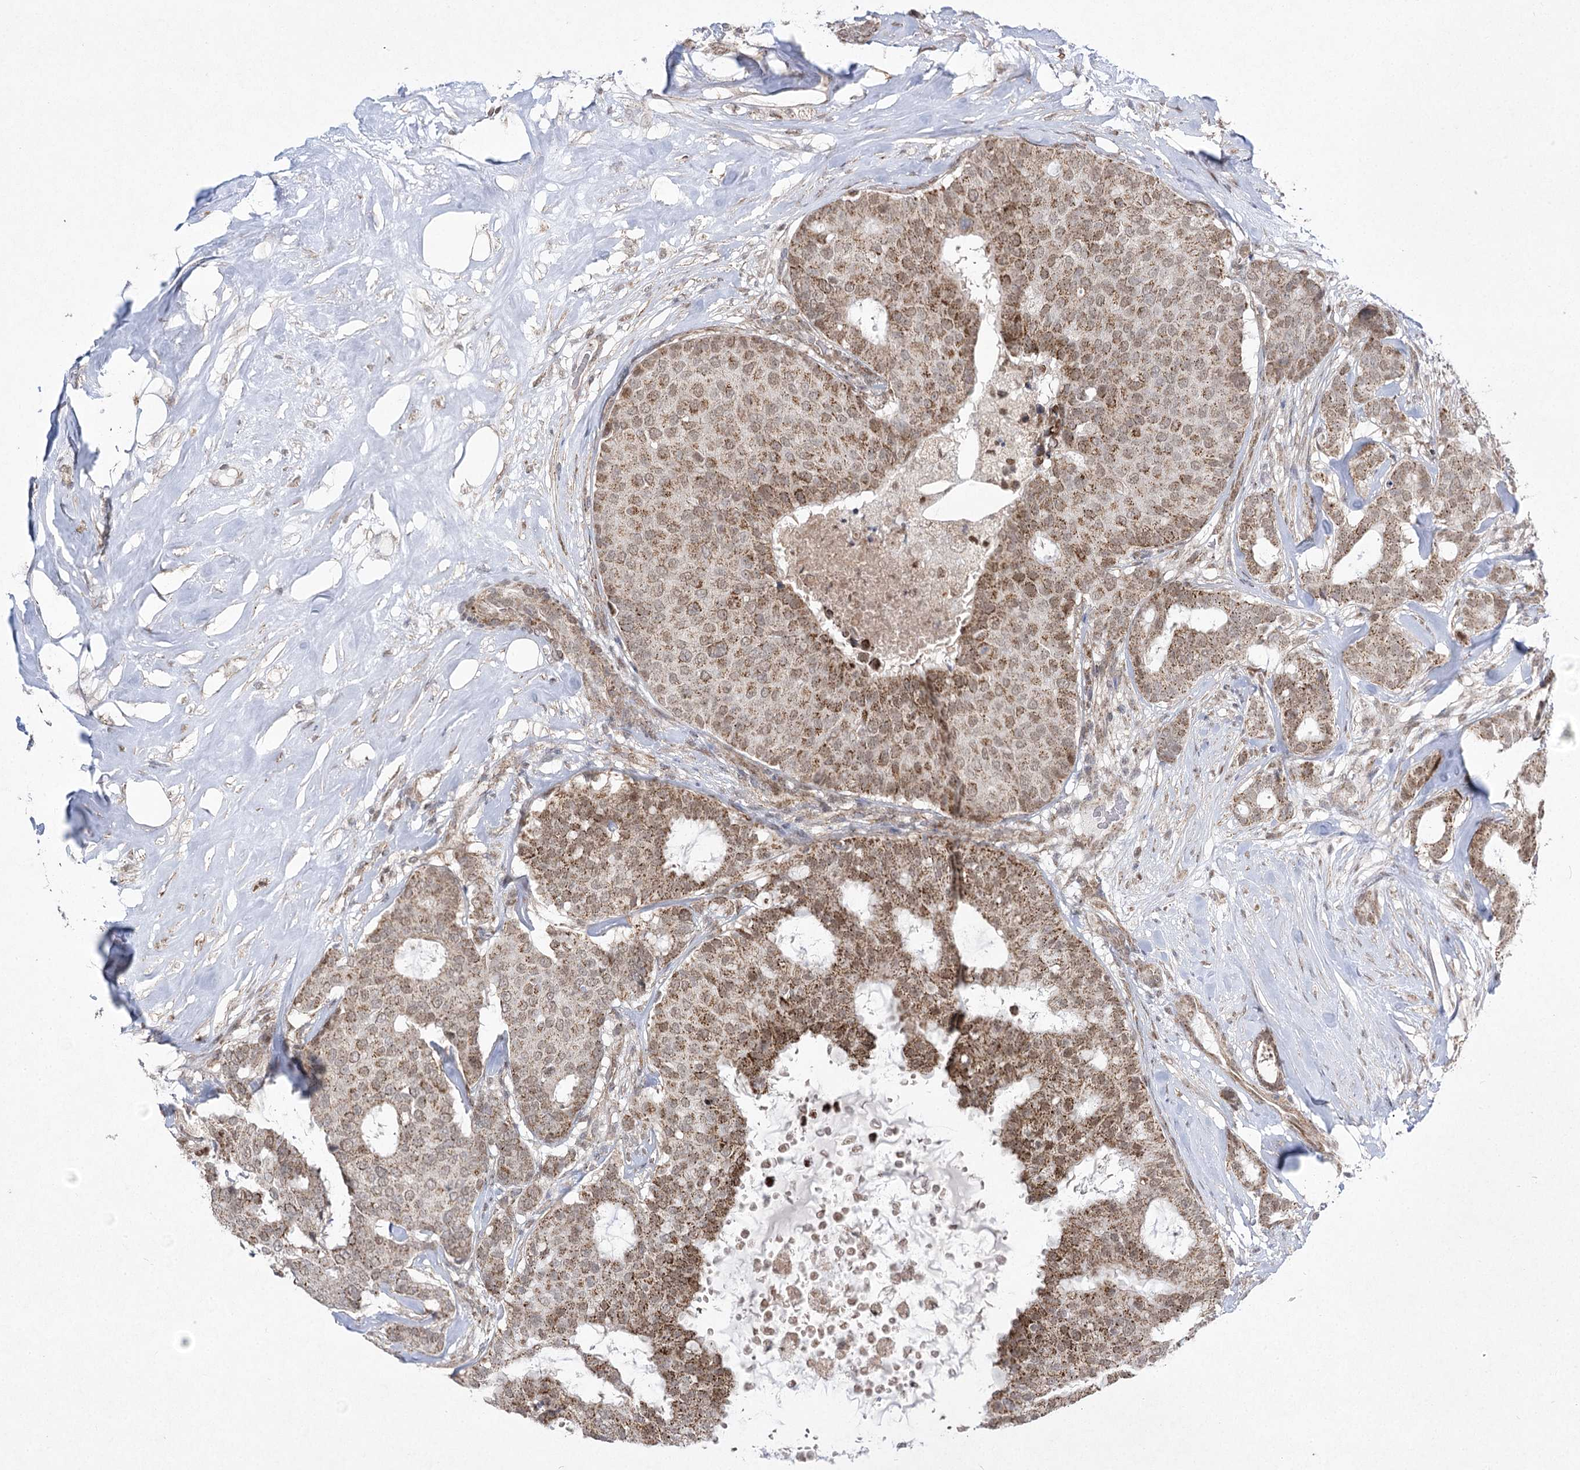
{"staining": {"intensity": "moderate", "quantity": ">75%", "location": "cytoplasmic/membranous"}, "tissue": "breast cancer", "cell_type": "Tumor cells", "image_type": "cancer", "snomed": [{"axis": "morphology", "description": "Duct carcinoma"}, {"axis": "topography", "description": "Breast"}], "caption": "Breast infiltrating ductal carcinoma stained for a protein shows moderate cytoplasmic/membranous positivity in tumor cells. Nuclei are stained in blue.", "gene": "SLC4A1AP", "patient": {"sex": "female", "age": 75}}